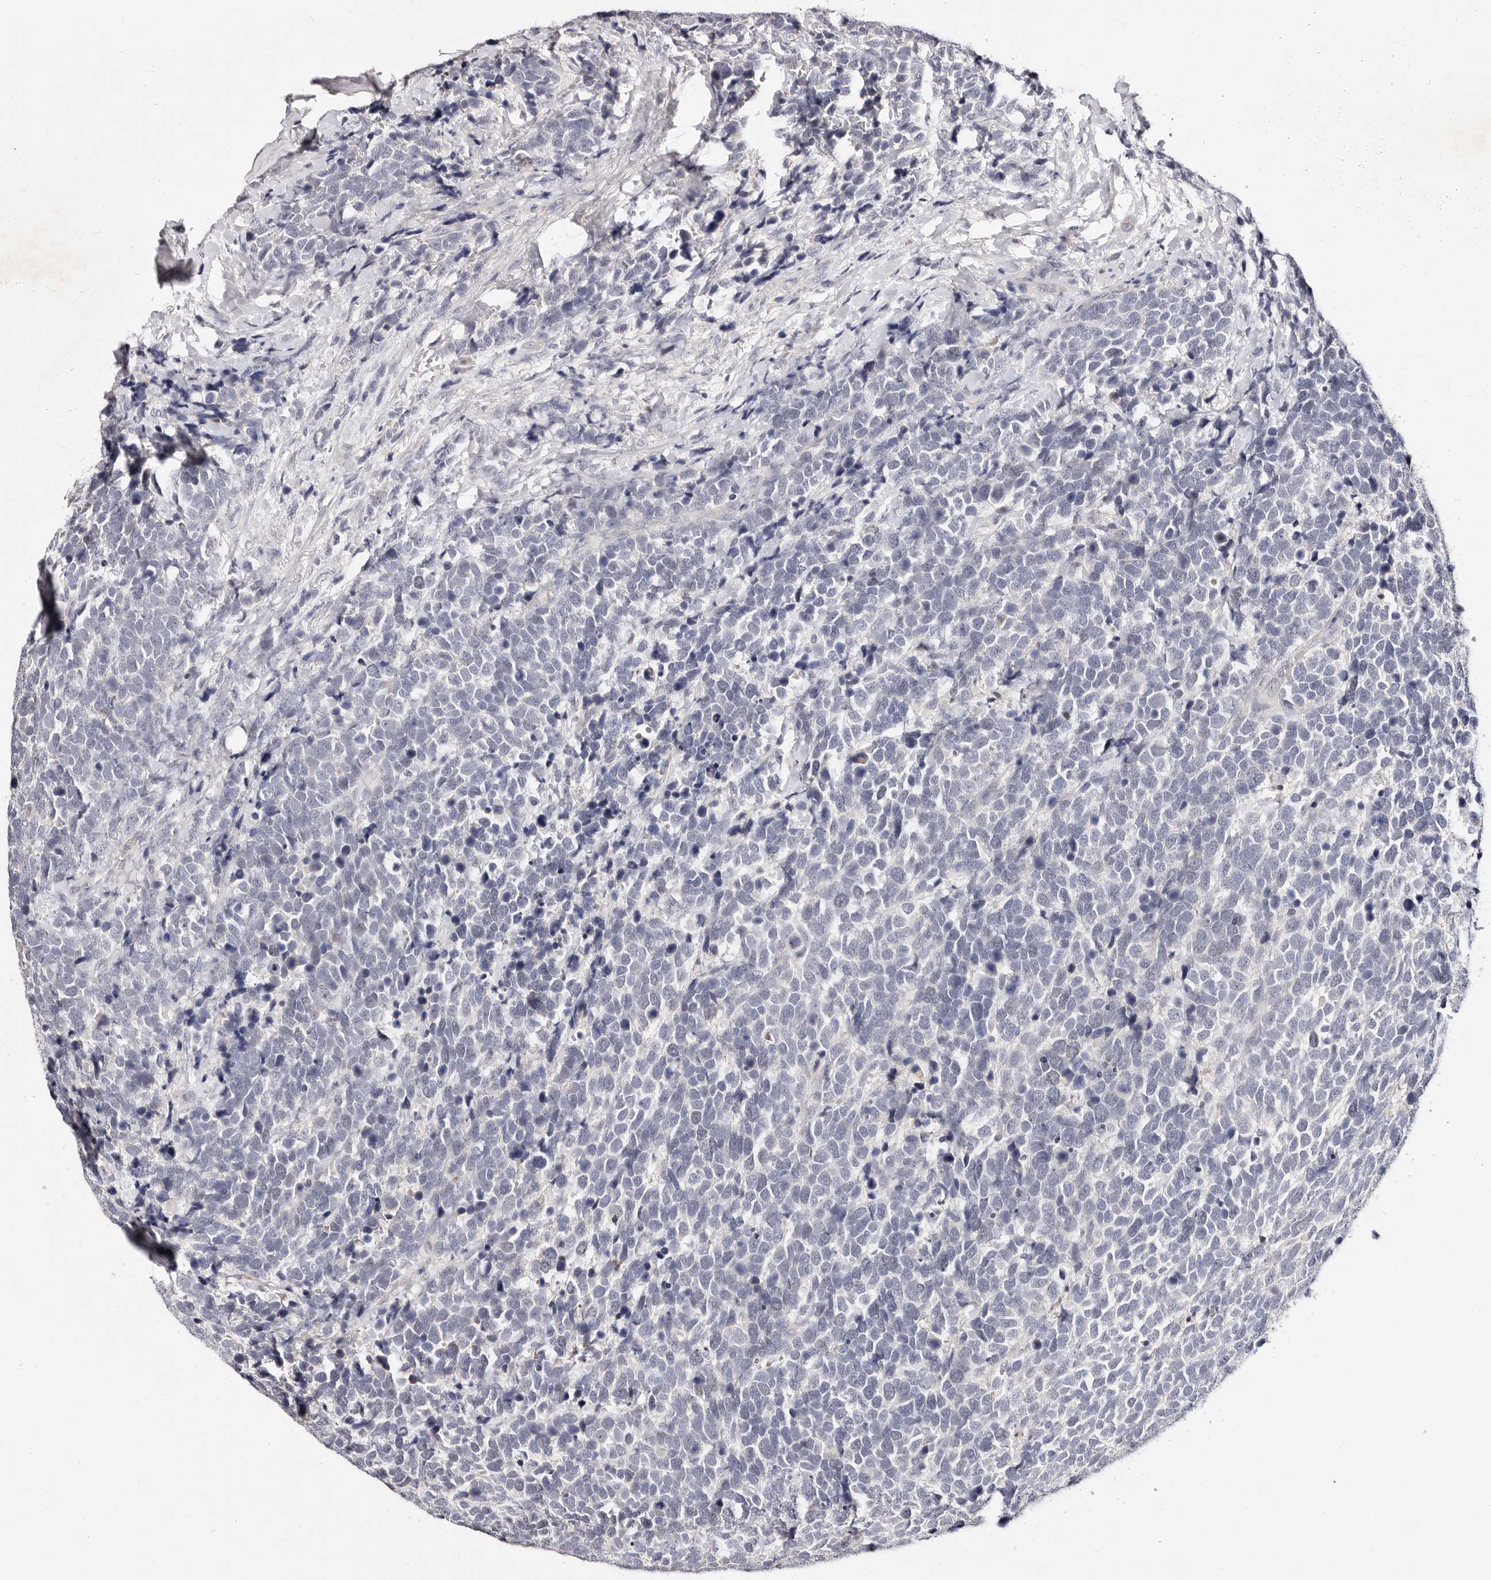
{"staining": {"intensity": "negative", "quantity": "none", "location": "none"}, "tissue": "urothelial cancer", "cell_type": "Tumor cells", "image_type": "cancer", "snomed": [{"axis": "morphology", "description": "Urothelial carcinoma, High grade"}, {"axis": "topography", "description": "Urinary bladder"}], "caption": "There is no significant expression in tumor cells of urothelial carcinoma (high-grade).", "gene": "MRPS33", "patient": {"sex": "female", "age": 82}}